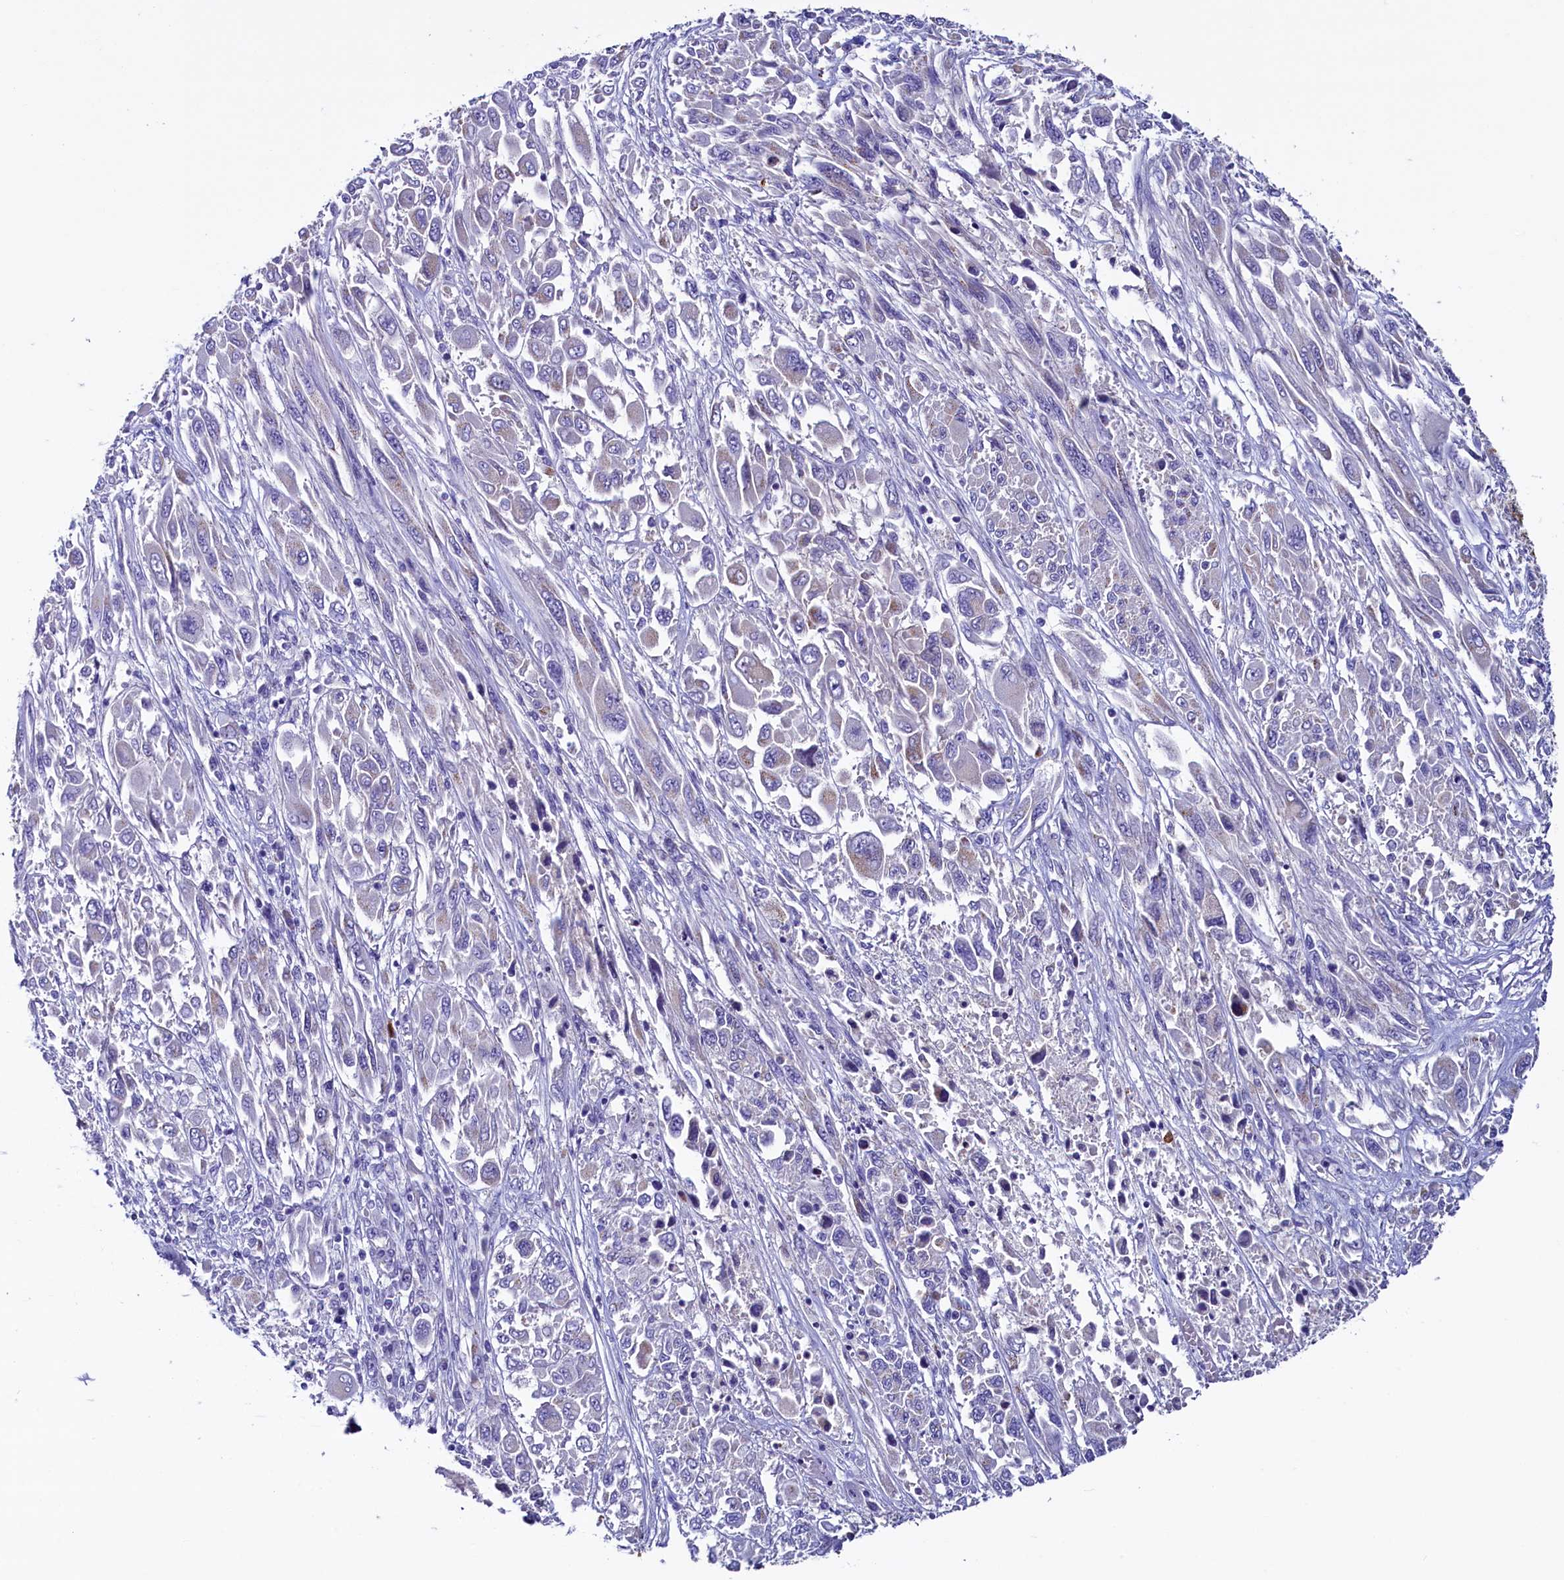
{"staining": {"intensity": "negative", "quantity": "none", "location": "none"}, "tissue": "melanoma", "cell_type": "Tumor cells", "image_type": "cancer", "snomed": [{"axis": "morphology", "description": "Malignant melanoma, NOS"}, {"axis": "topography", "description": "Skin"}], "caption": "The micrograph displays no significant staining in tumor cells of malignant melanoma.", "gene": "FLYWCH2", "patient": {"sex": "female", "age": 91}}